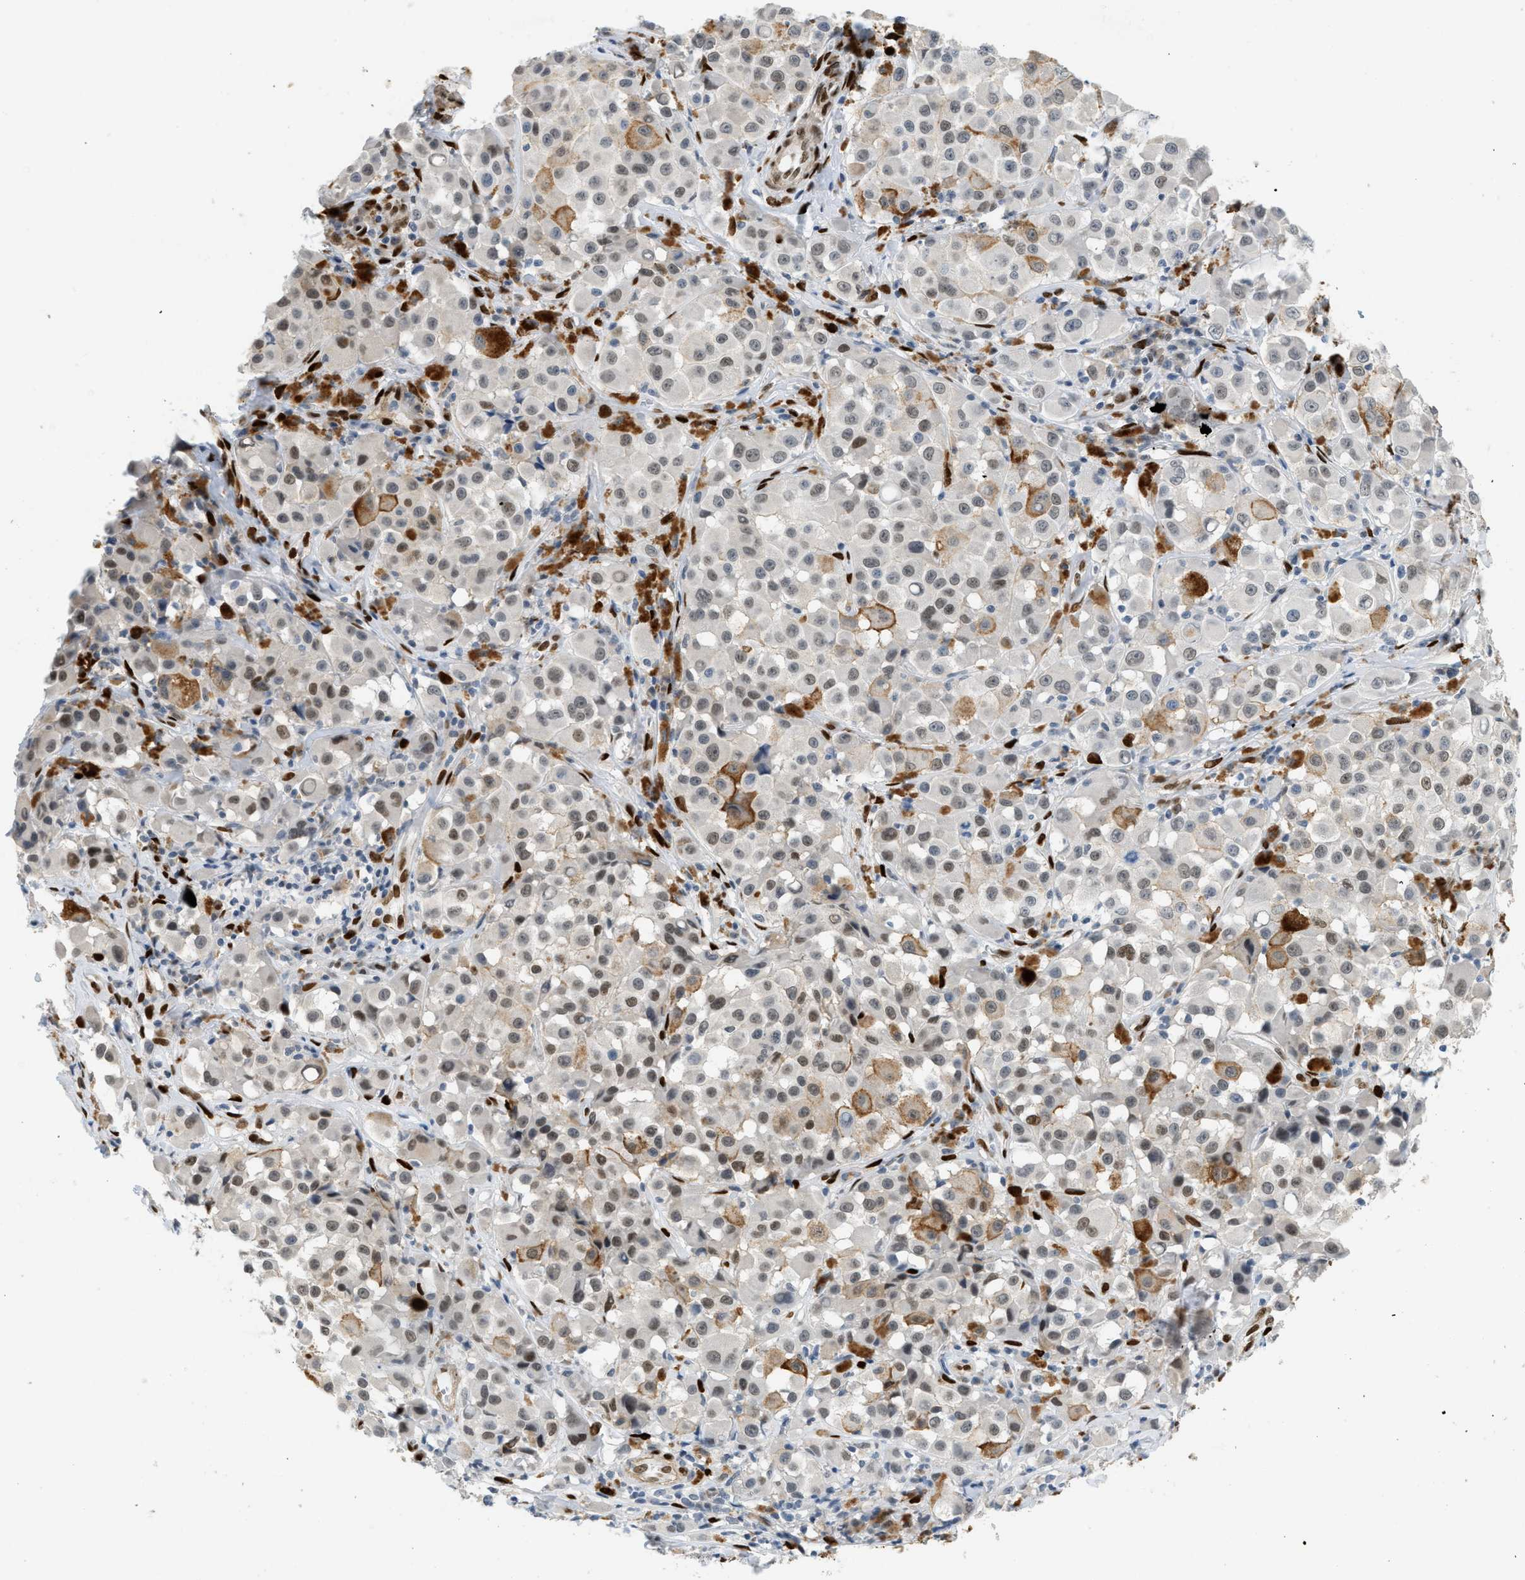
{"staining": {"intensity": "weak", "quantity": "<25%", "location": "nuclear"}, "tissue": "melanoma", "cell_type": "Tumor cells", "image_type": "cancer", "snomed": [{"axis": "morphology", "description": "Malignant melanoma, NOS"}, {"axis": "topography", "description": "Skin"}], "caption": "Immunohistochemistry (IHC) of human malignant melanoma demonstrates no expression in tumor cells.", "gene": "ZBTB20", "patient": {"sex": "male", "age": 84}}